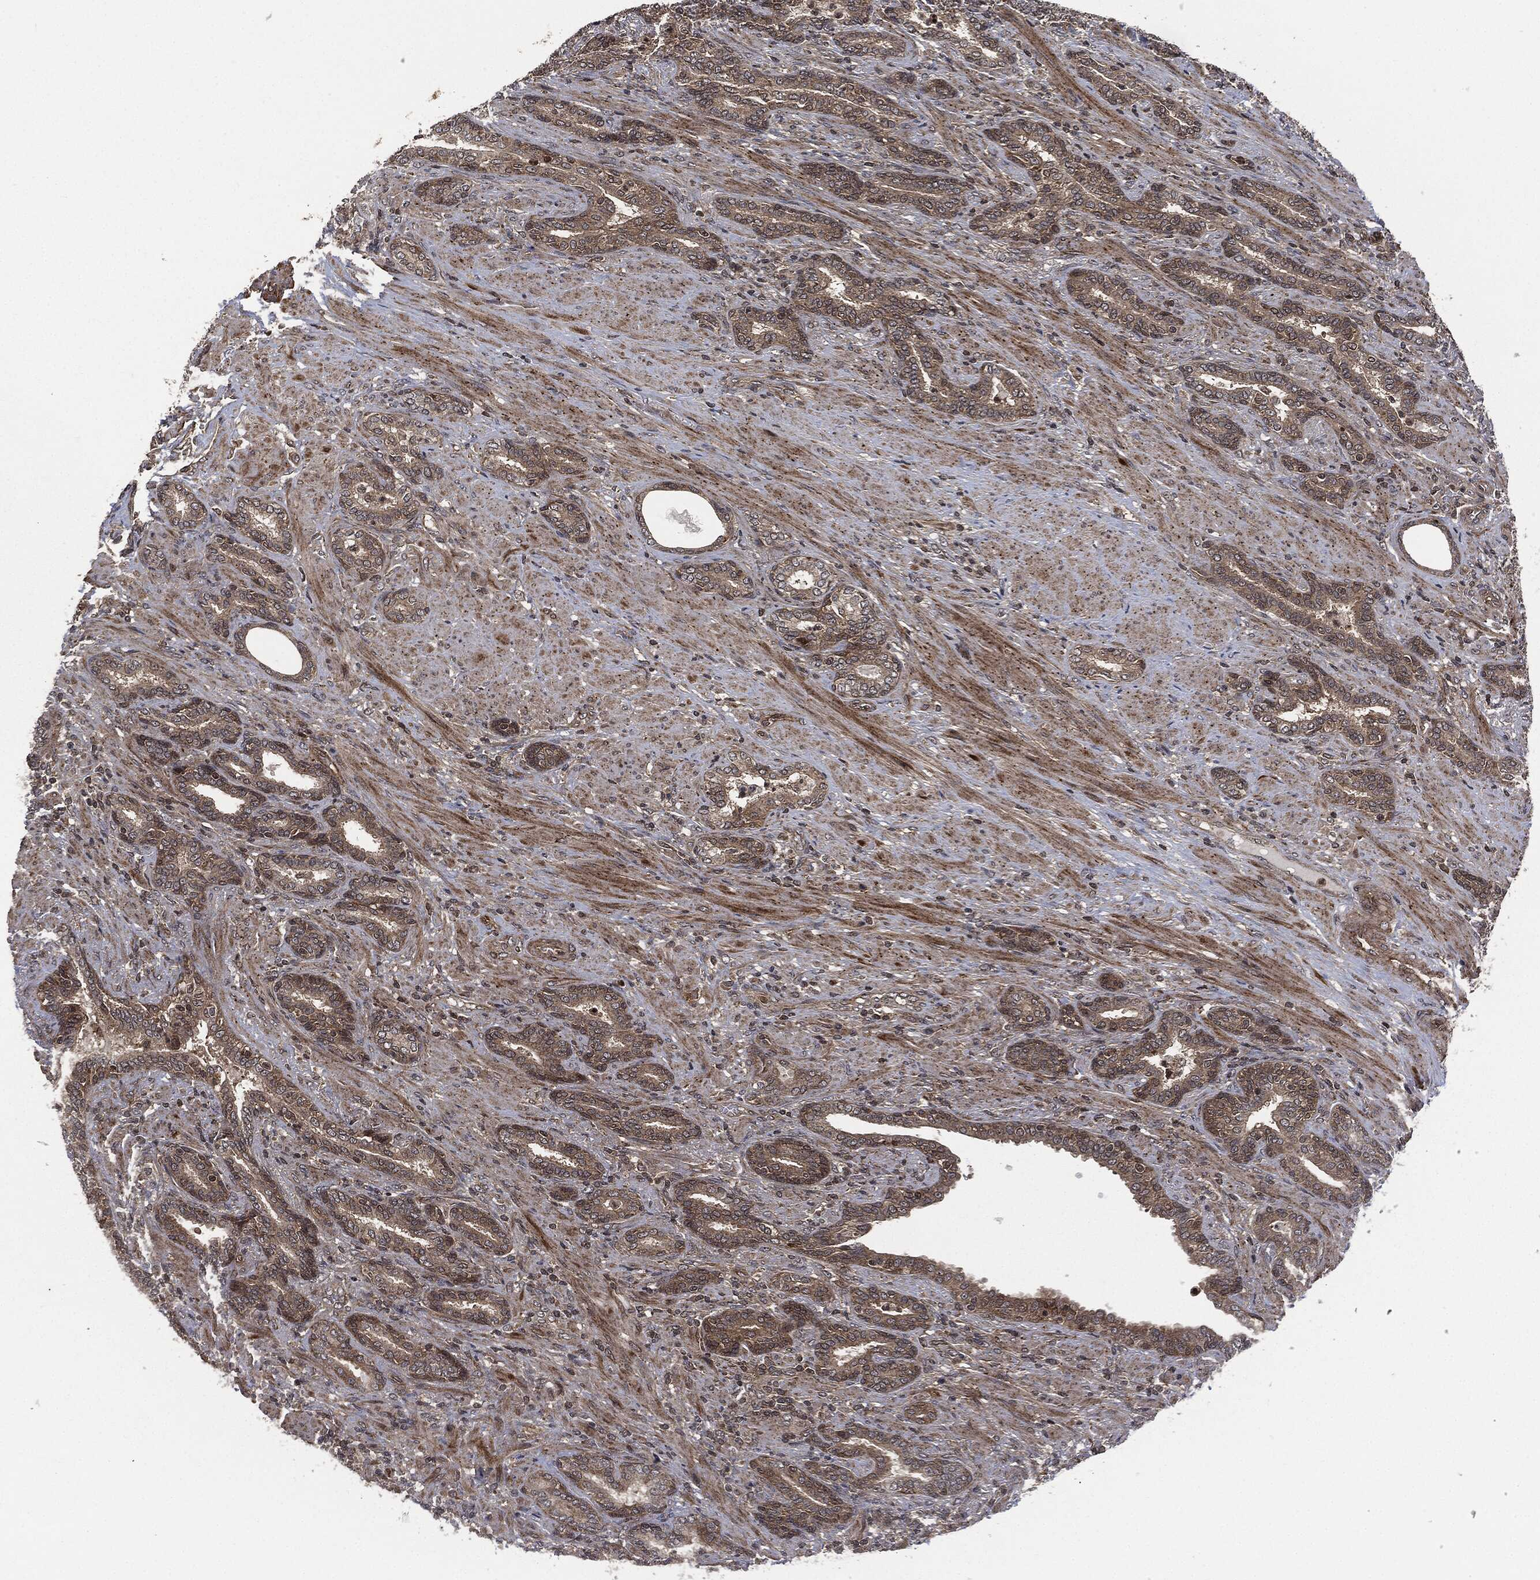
{"staining": {"intensity": "moderate", "quantity": ">75%", "location": "cytoplasmic/membranous"}, "tissue": "prostate cancer", "cell_type": "Tumor cells", "image_type": "cancer", "snomed": [{"axis": "morphology", "description": "Adenocarcinoma, Low grade"}, {"axis": "topography", "description": "Prostate"}], "caption": "Prostate cancer (adenocarcinoma (low-grade)) stained with immunohistochemistry demonstrates moderate cytoplasmic/membranous positivity in approximately >75% of tumor cells.", "gene": "HRAS", "patient": {"sex": "male", "age": 68}}